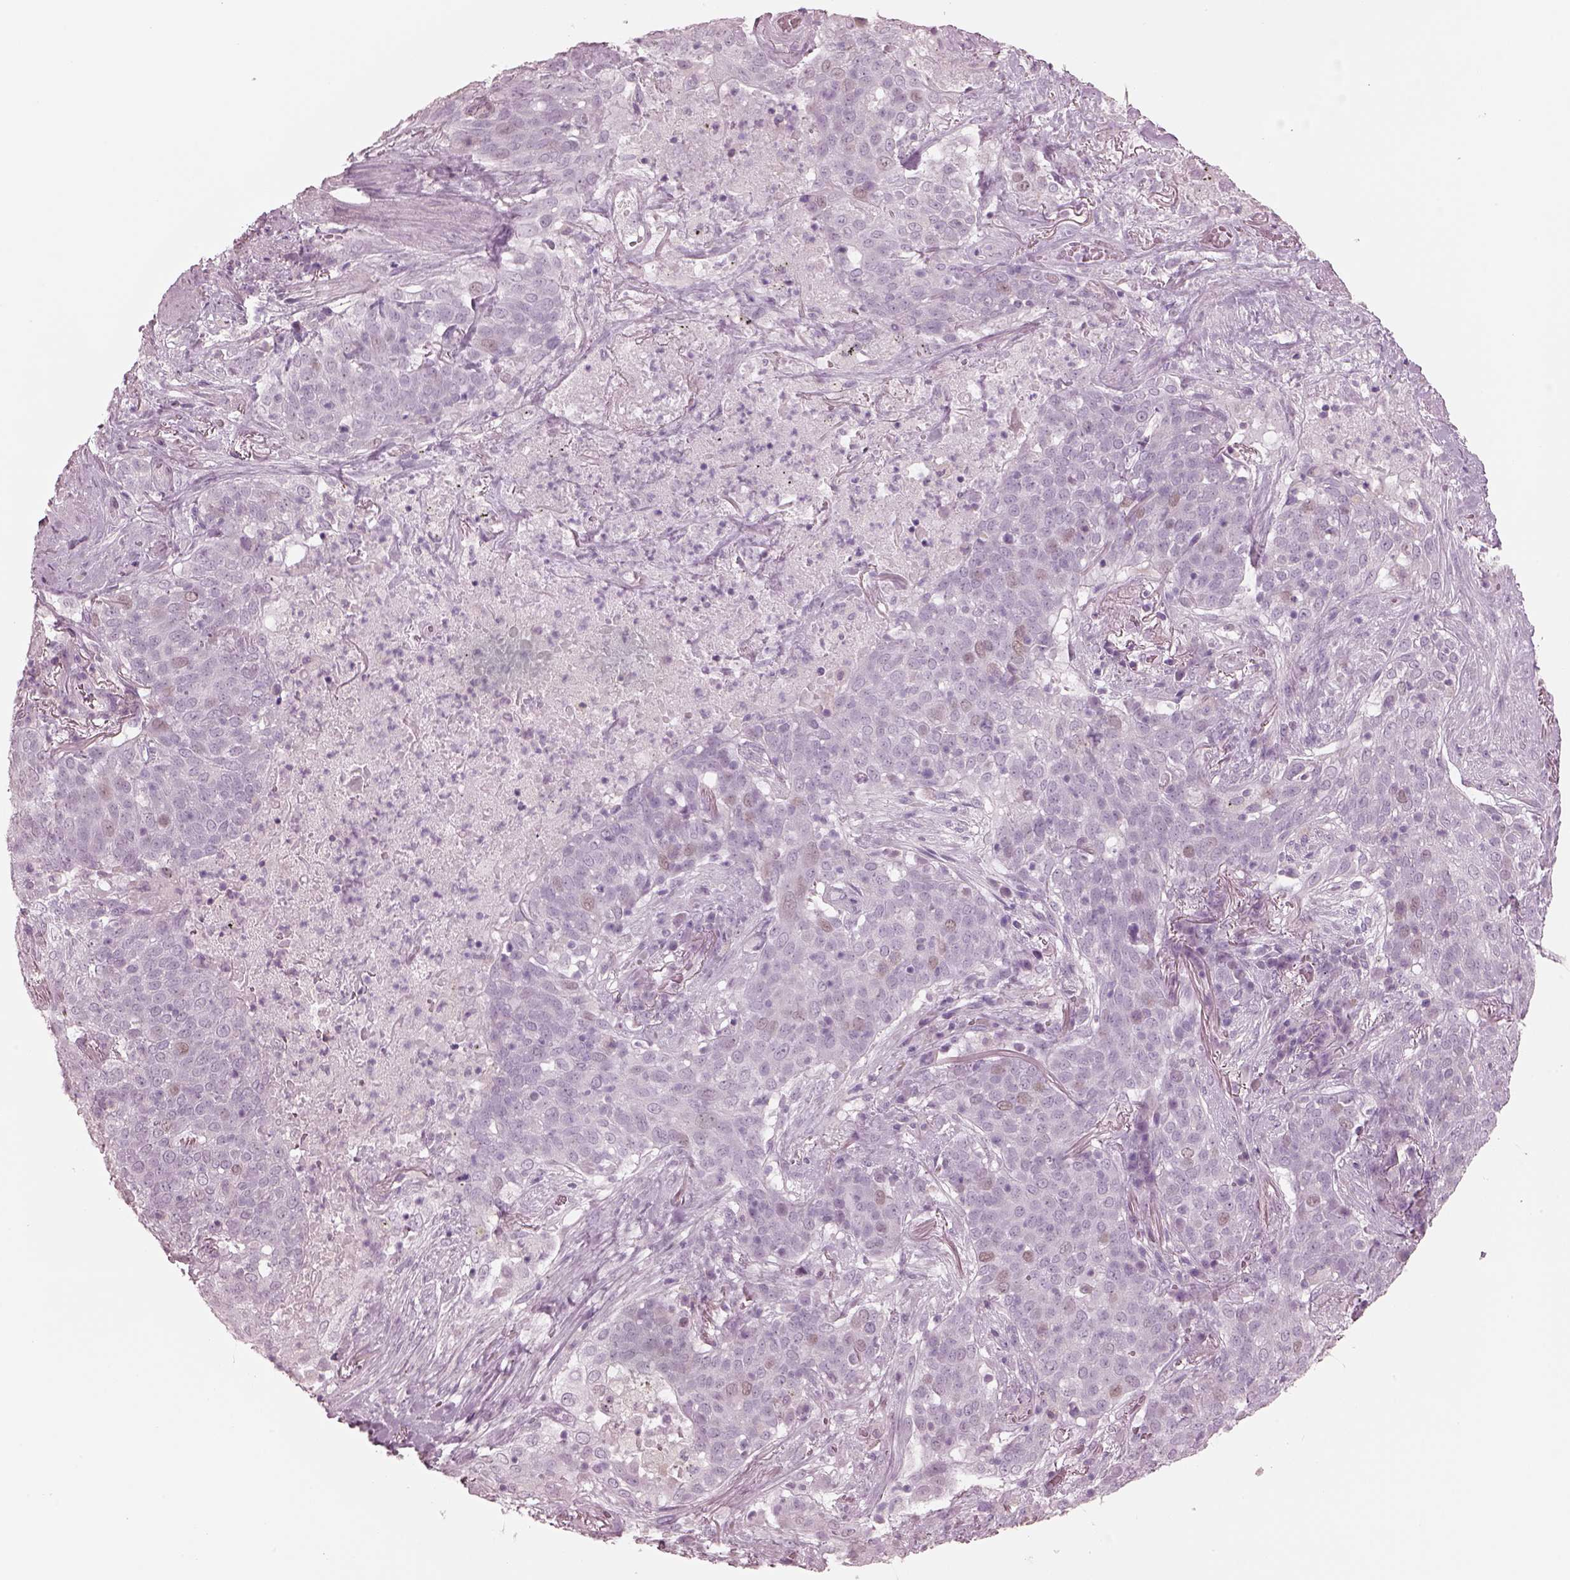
{"staining": {"intensity": "negative", "quantity": "none", "location": "none"}, "tissue": "lung cancer", "cell_type": "Tumor cells", "image_type": "cancer", "snomed": [{"axis": "morphology", "description": "Squamous cell carcinoma, NOS"}, {"axis": "topography", "description": "Lung"}], "caption": "Immunohistochemical staining of lung cancer (squamous cell carcinoma) shows no significant positivity in tumor cells.", "gene": "KRTAP24-1", "patient": {"sex": "male", "age": 82}}